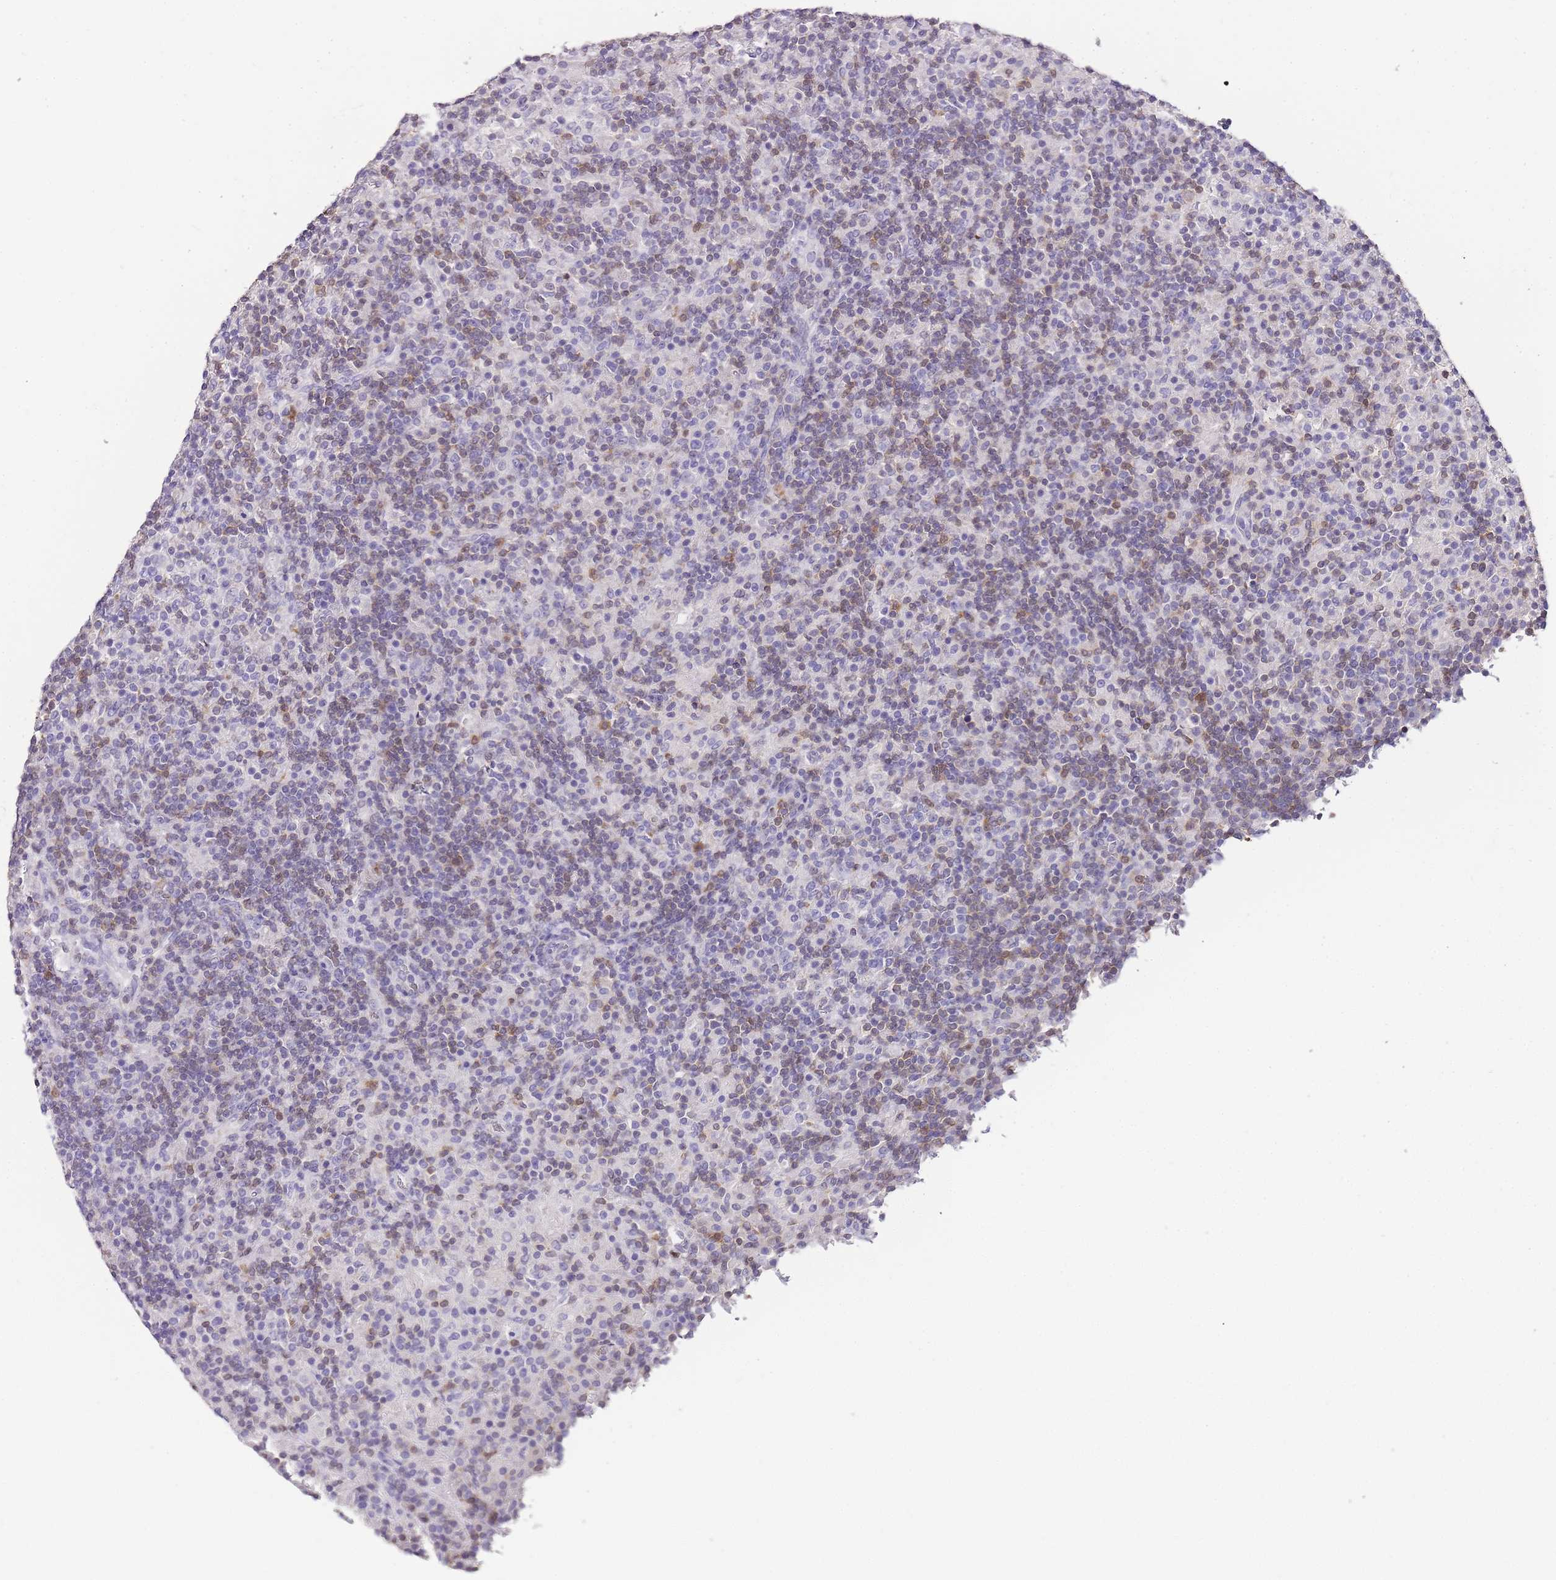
{"staining": {"intensity": "negative", "quantity": "none", "location": "none"}, "tissue": "lymphoma", "cell_type": "Tumor cells", "image_type": "cancer", "snomed": [{"axis": "morphology", "description": "Hodgkin's disease, NOS"}, {"axis": "topography", "description": "Lymph node"}], "caption": "Hodgkin's disease stained for a protein using immunohistochemistry exhibits no positivity tumor cells.", "gene": "ZBP1", "patient": {"sex": "male", "age": 70}}